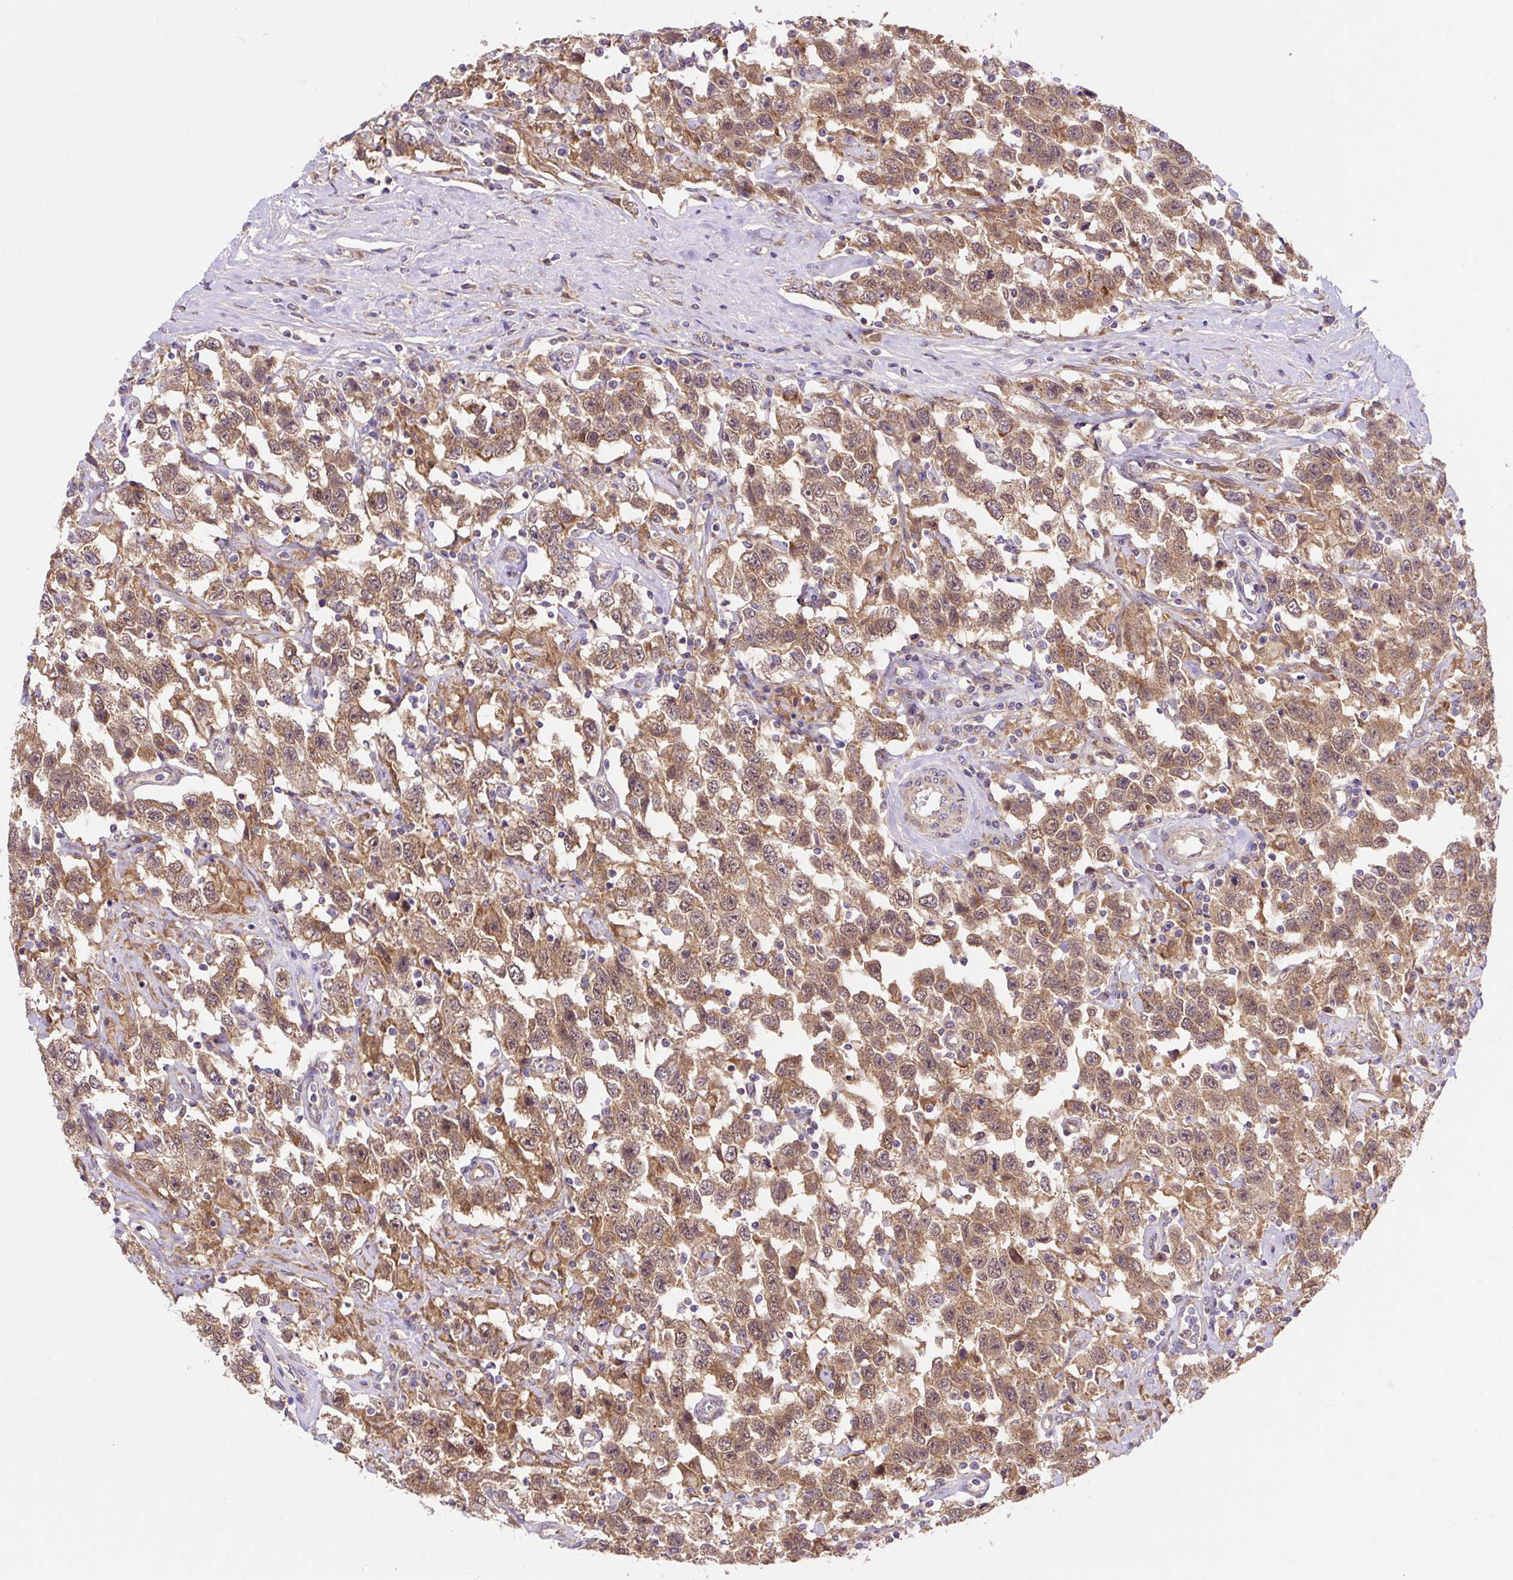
{"staining": {"intensity": "moderate", "quantity": ">75%", "location": "cytoplasmic/membranous"}, "tissue": "testis cancer", "cell_type": "Tumor cells", "image_type": "cancer", "snomed": [{"axis": "morphology", "description": "Seminoma, NOS"}, {"axis": "topography", "description": "Testis"}], "caption": "Protein expression analysis of testis cancer (seminoma) exhibits moderate cytoplasmic/membranous staining in approximately >75% of tumor cells.", "gene": "TRIAP1", "patient": {"sex": "male", "age": 41}}